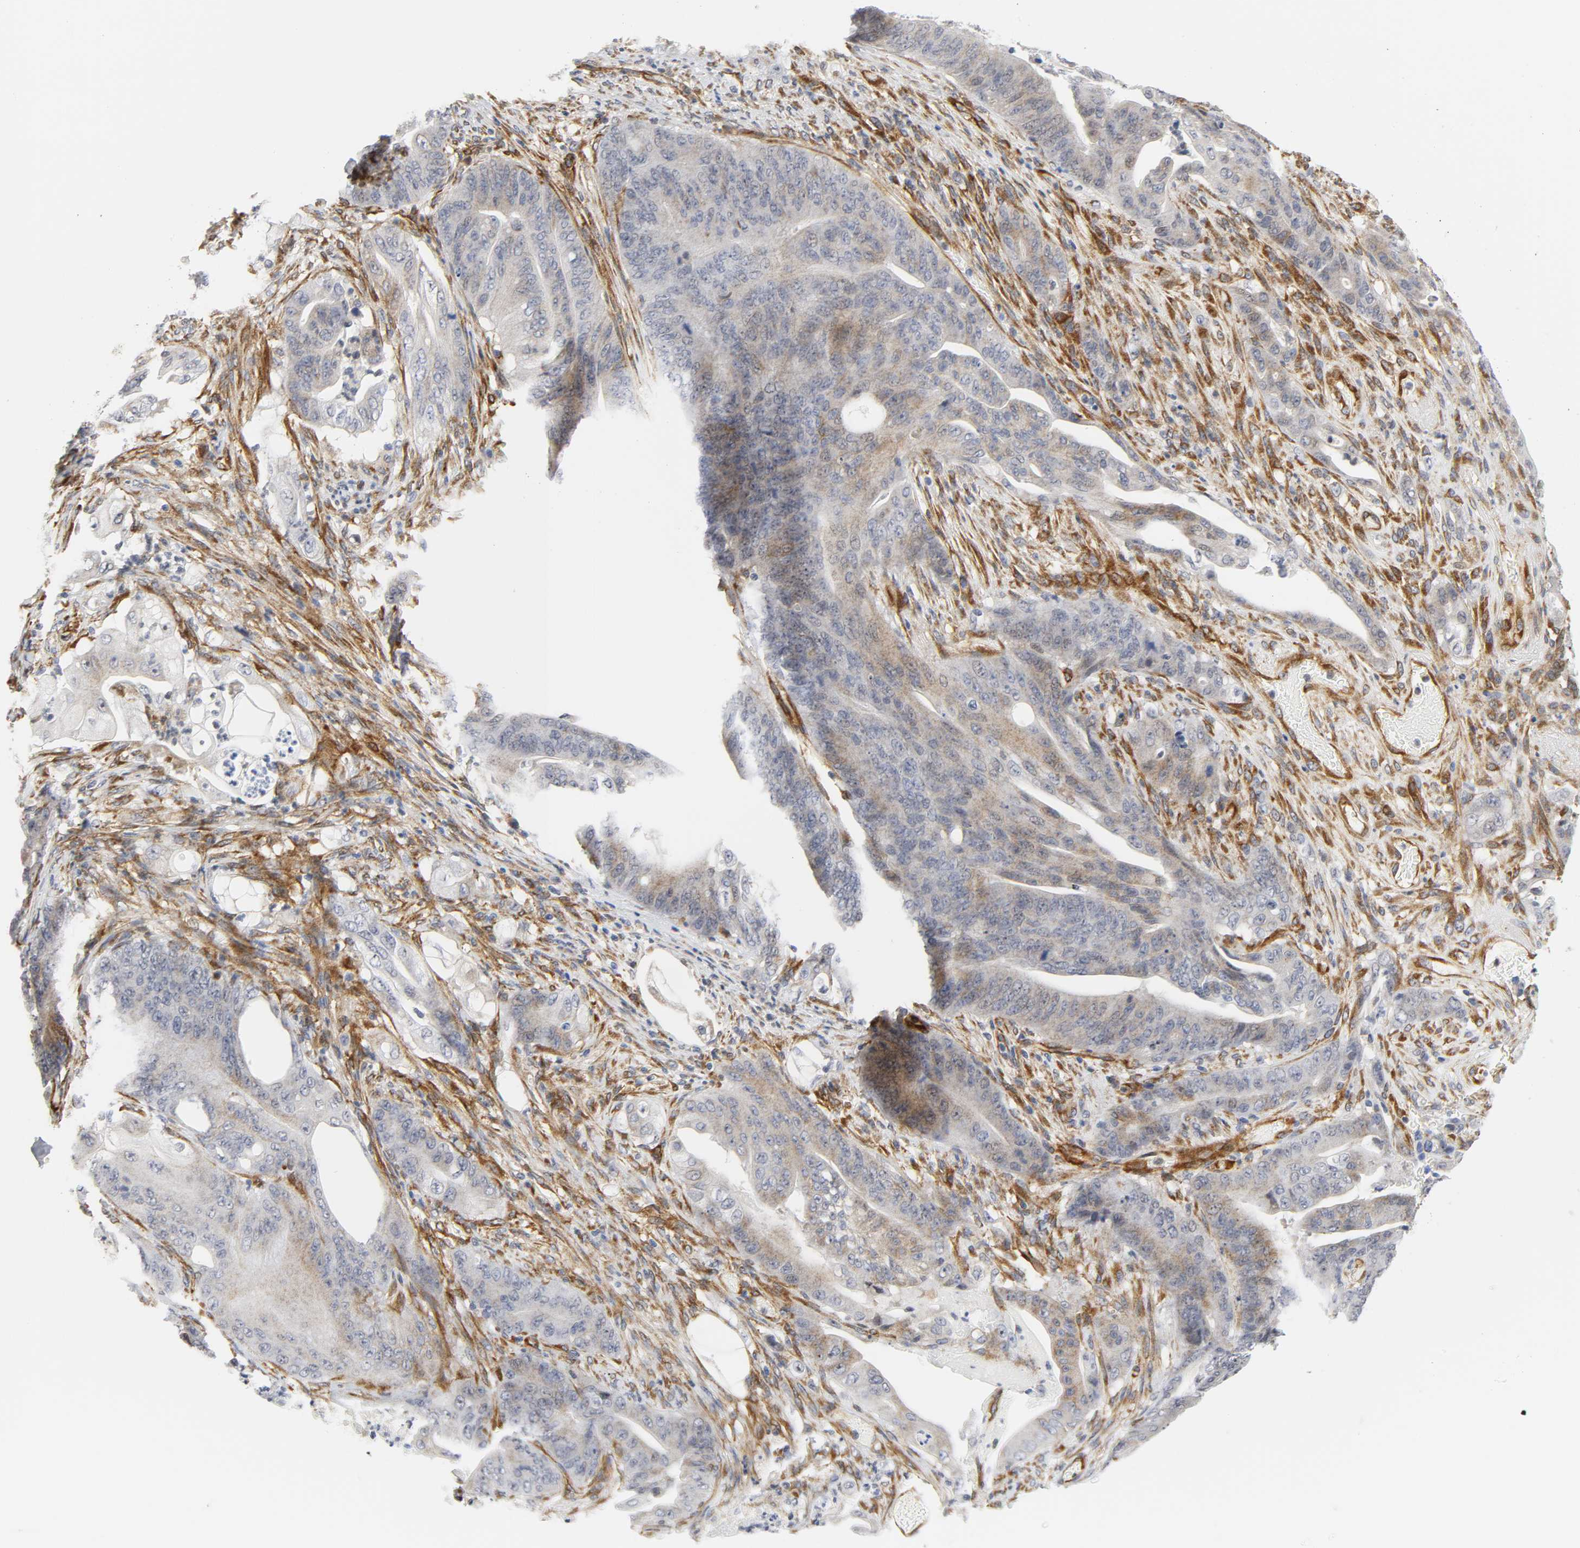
{"staining": {"intensity": "moderate", "quantity": "<25%", "location": "cytoplasmic/membranous"}, "tissue": "stomach cancer", "cell_type": "Tumor cells", "image_type": "cancer", "snomed": [{"axis": "morphology", "description": "Adenocarcinoma, NOS"}, {"axis": "topography", "description": "Stomach"}], "caption": "A brown stain highlights moderate cytoplasmic/membranous staining of a protein in adenocarcinoma (stomach) tumor cells.", "gene": "DOCK1", "patient": {"sex": "female", "age": 73}}